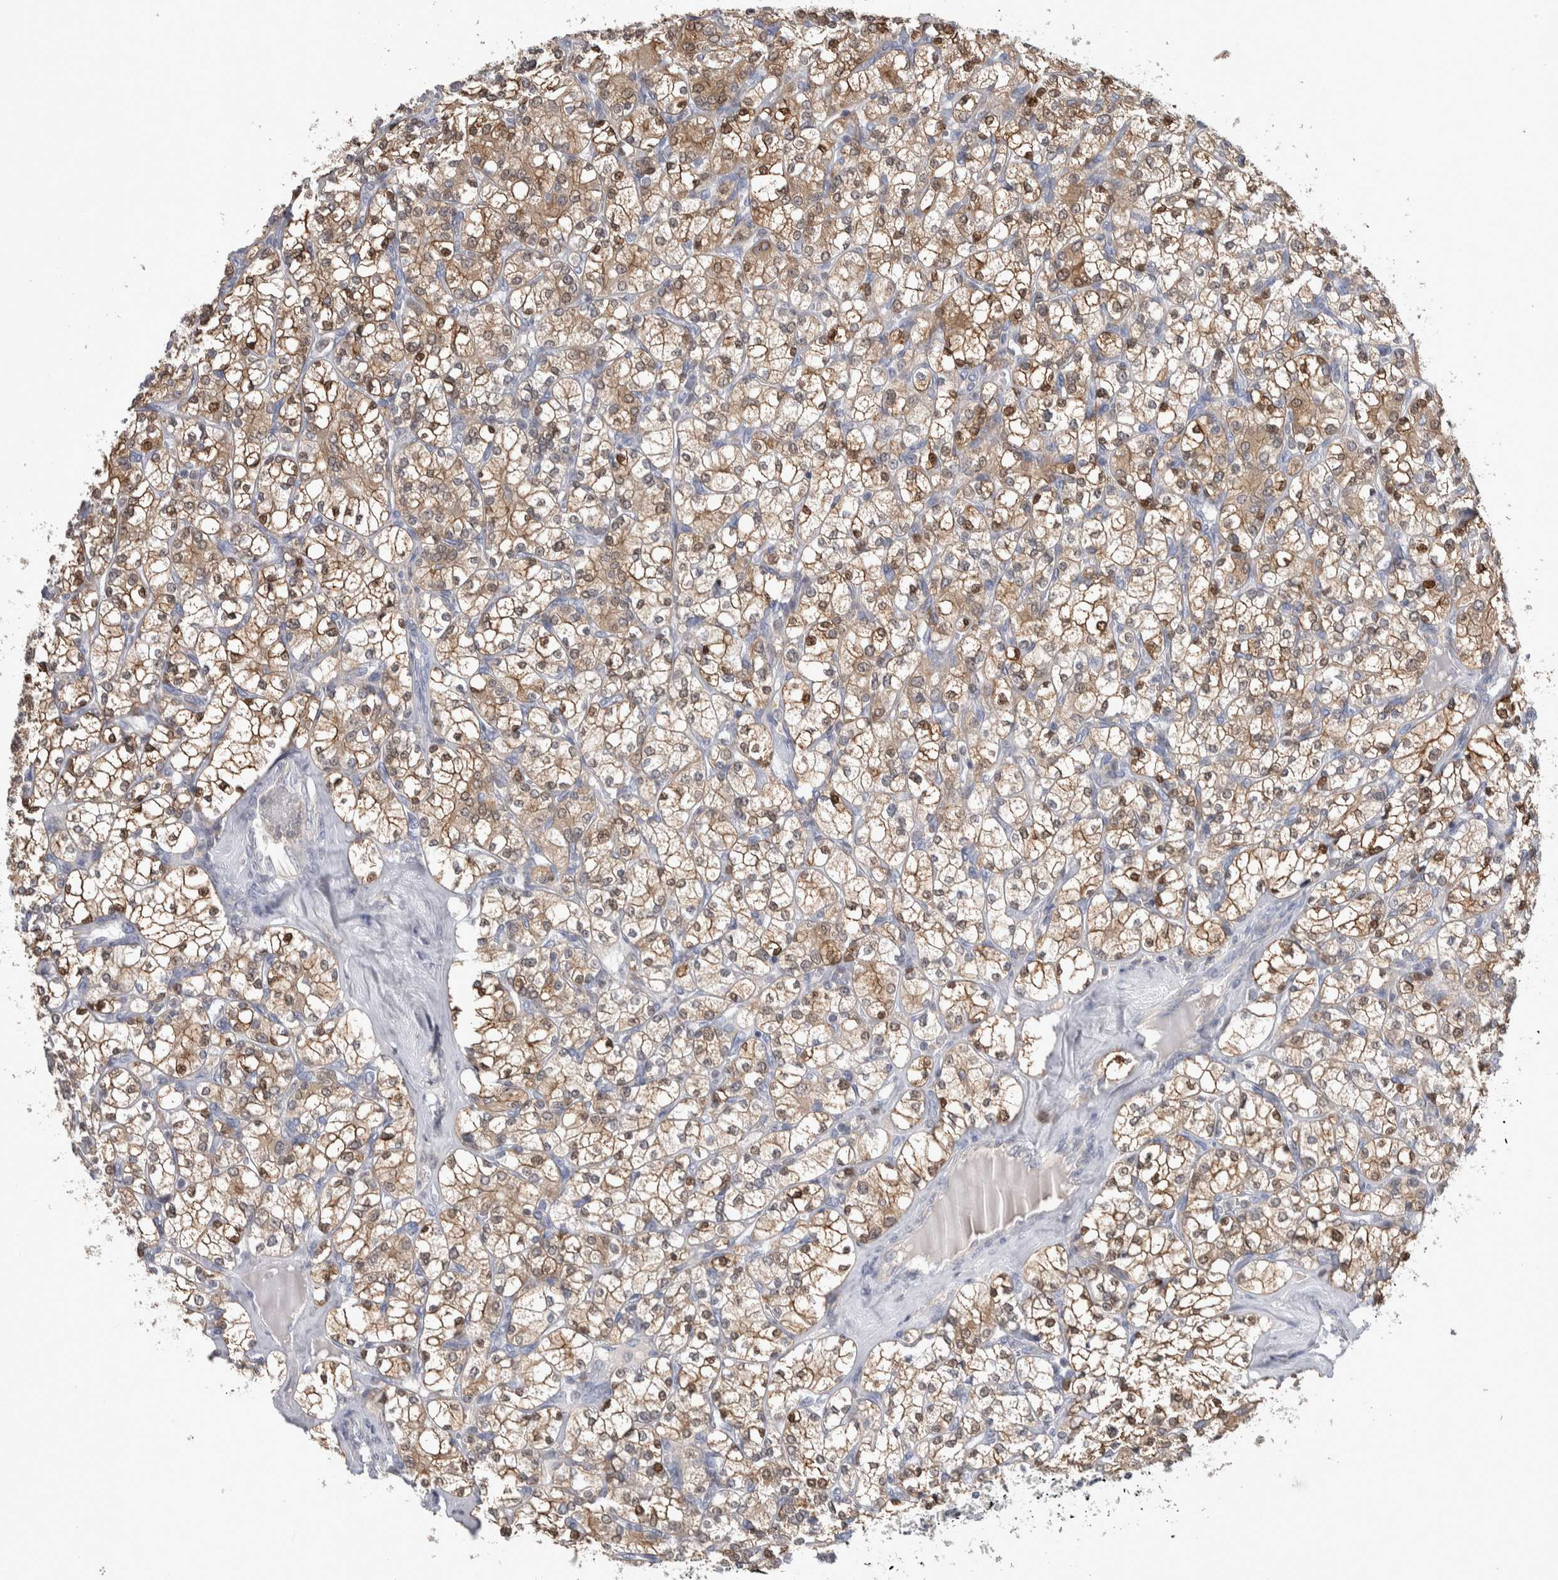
{"staining": {"intensity": "moderate", "quantity": ">75%", "location": "cytoplasmic/membranous,nuclear"}, "tissue": "renal cancer", "cell_type": "Tumor cells", "image_type": "cancer", "snomed": [{"axis": "morphology", "description": "Adenocarcinoma, NOS"}, {"axis": "topography", "description": "Kidney"}], "caption": "This is an image of IHC staining of renal adenocarcinoma, which shows moderate expression in the cytoplasmic/membranous and nuclear of tumor cells.", "gene": "HTATIP2", "patient": {"sex": "male", "age": 77}}